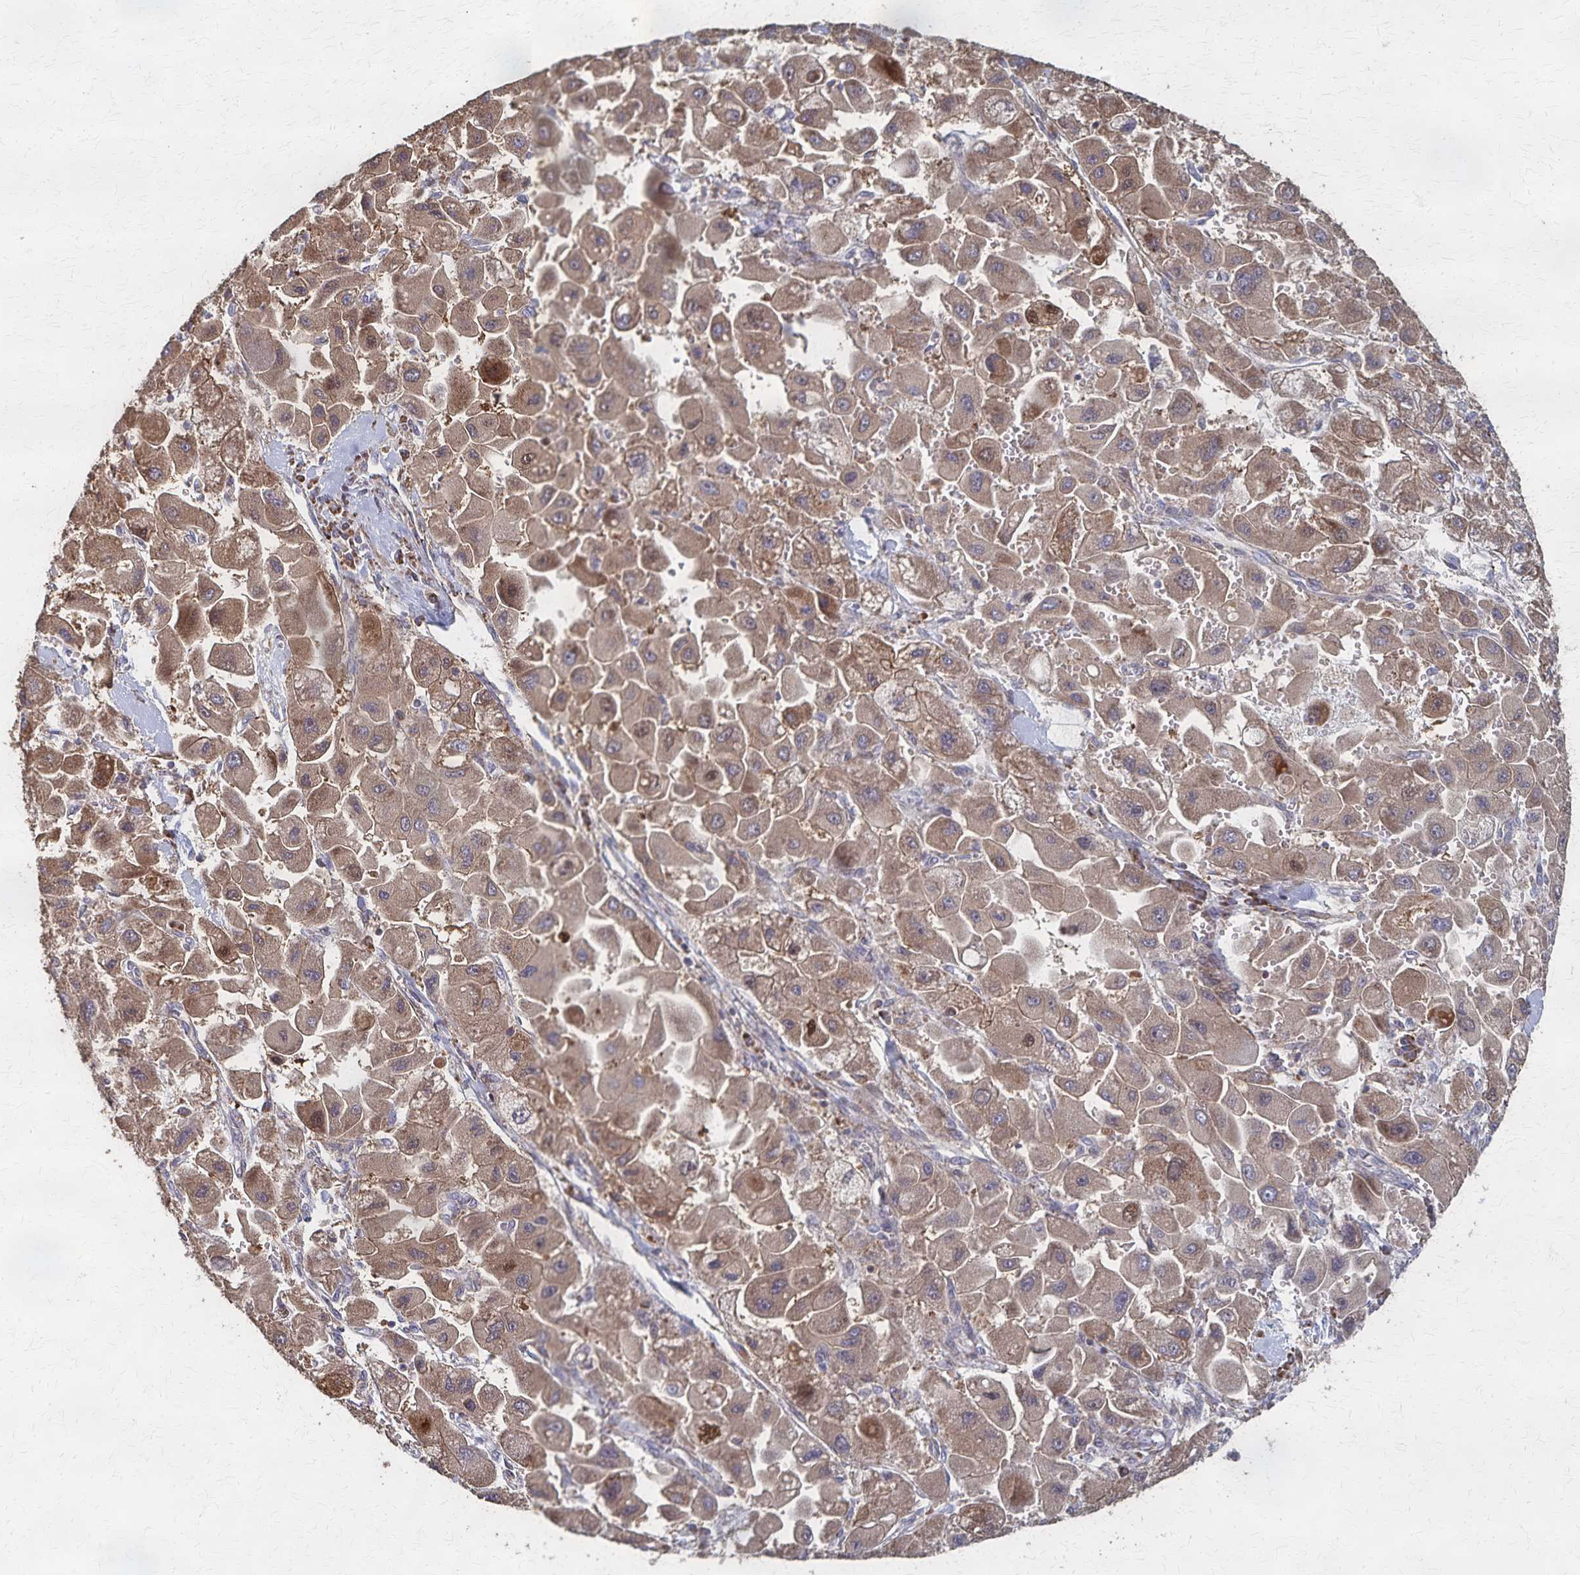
{"staining": {"intensity": "moderate", "quantity": ">75%", "location": "cytoplasmic/membranous,nuclear"}, "tissue": "liver cancer", "cell_type": "Tumor cells", "image_type": "cancer", "snomed": [{"axis": "morphology", "description": "Carcinoma, Hepatocellular, NOS"}, {"axis": "topography", "description": "Liver"}], "caption": "A micrograph of human hepatocellular carcinoma (liver) stained for a protein displays moderate cytoplasmic/membranous and nuclear brown staining in tumor cells. (brown staining indicates protein expression, while blue staining denotes nuclei).", "gene": "PGAP2", "patient": {"sex": "male", "age": 24}}